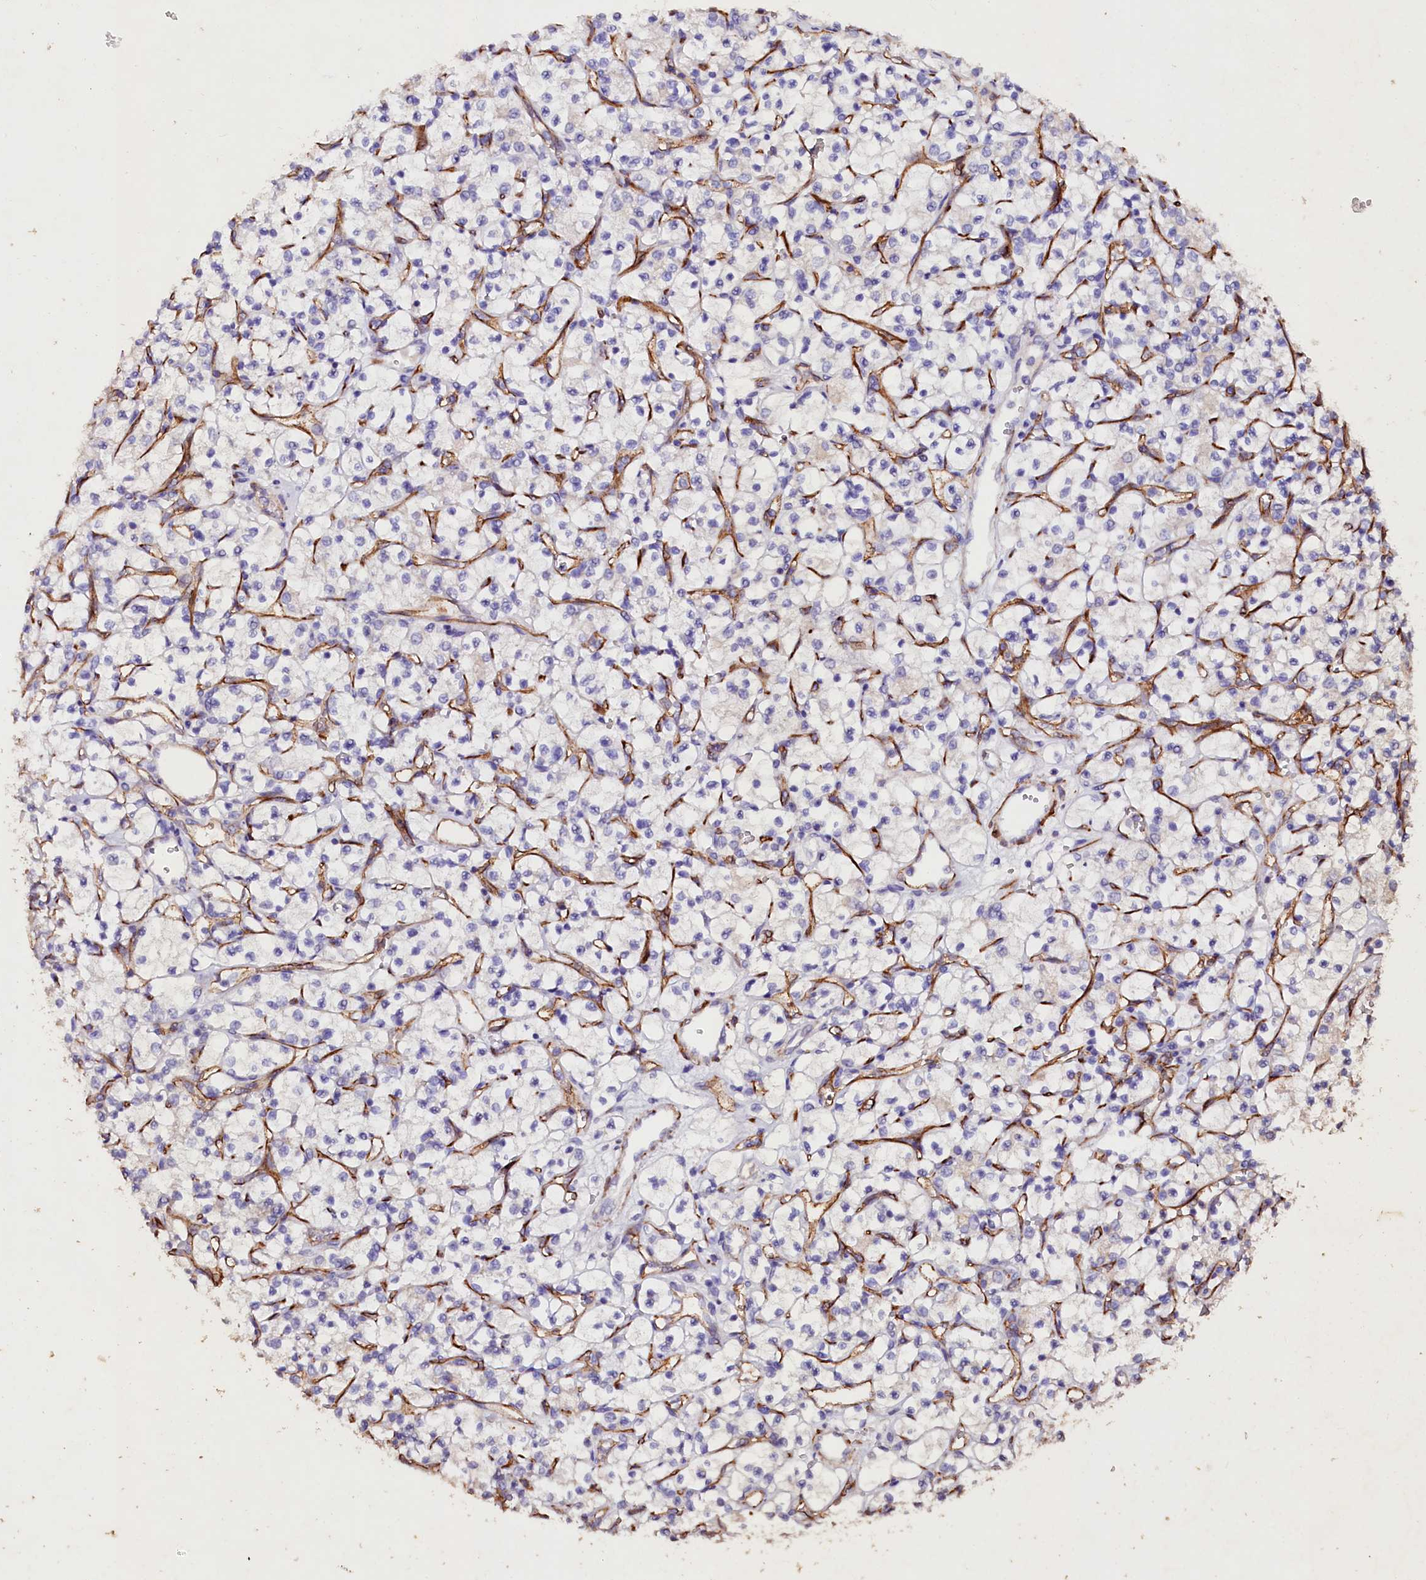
{"staining": {"intensity": "negative", "quantity": "none", "location": "none"}, "tissue": "renal cancer", "cell_type": "Tumor cells", "image_type": "cancer", "snomed": [{"axis": "morphology", "description": "Adenocarcinoma, NOS"}, {"axis": "topography", "description": "Kidney"}], "caption": "IHC micrograph of human renal cancer (adenocarcinoma) stained for a protein (brown), which shows no positivity in tumor cells.", "gene": "VPS36", "patient": {"sex": "female", "age": 69}}